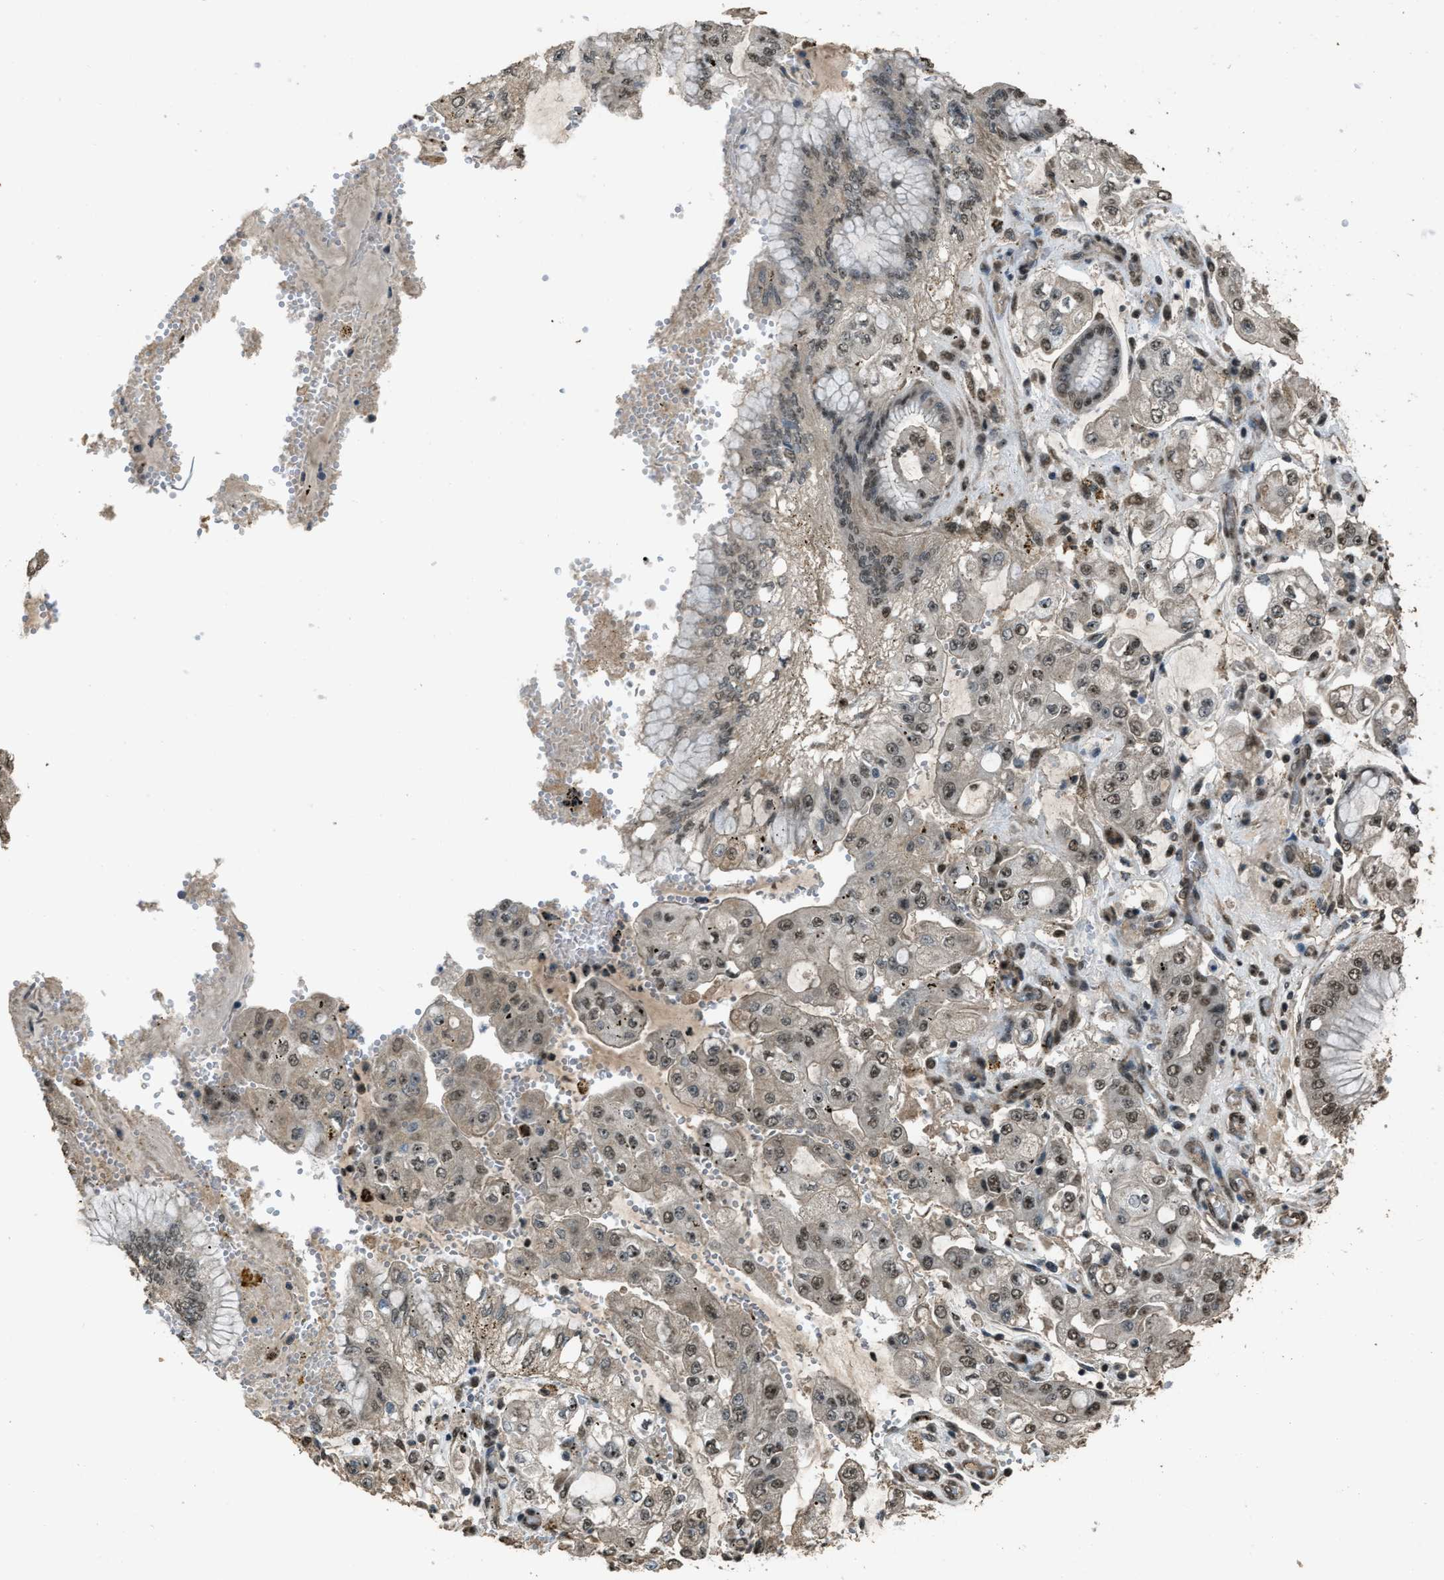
{"staining": {"intensity": "weak", "quantity": ">75%", "location": "nuclear"}, "tissue": "stomach cancer", "cell_type": "Tumor cells", "image_type": "cancer", "snomed": [{"axis": "morphology", "description": "Adenocarcinoma, NOS"}, {"axis": "topography", "description": "Stomach"}], "caption": "Immunohistochemistry (IHC) histopathology image of neoplastic tissue: stomach cancer stained using IHC demonstrates low levels of weak protein expression localized specifically in the nuclear of tumor cells, appearing as a nuclear brown color.", "gene": "SERTAD2", "patient": {"sex": "male", "age": 76}}